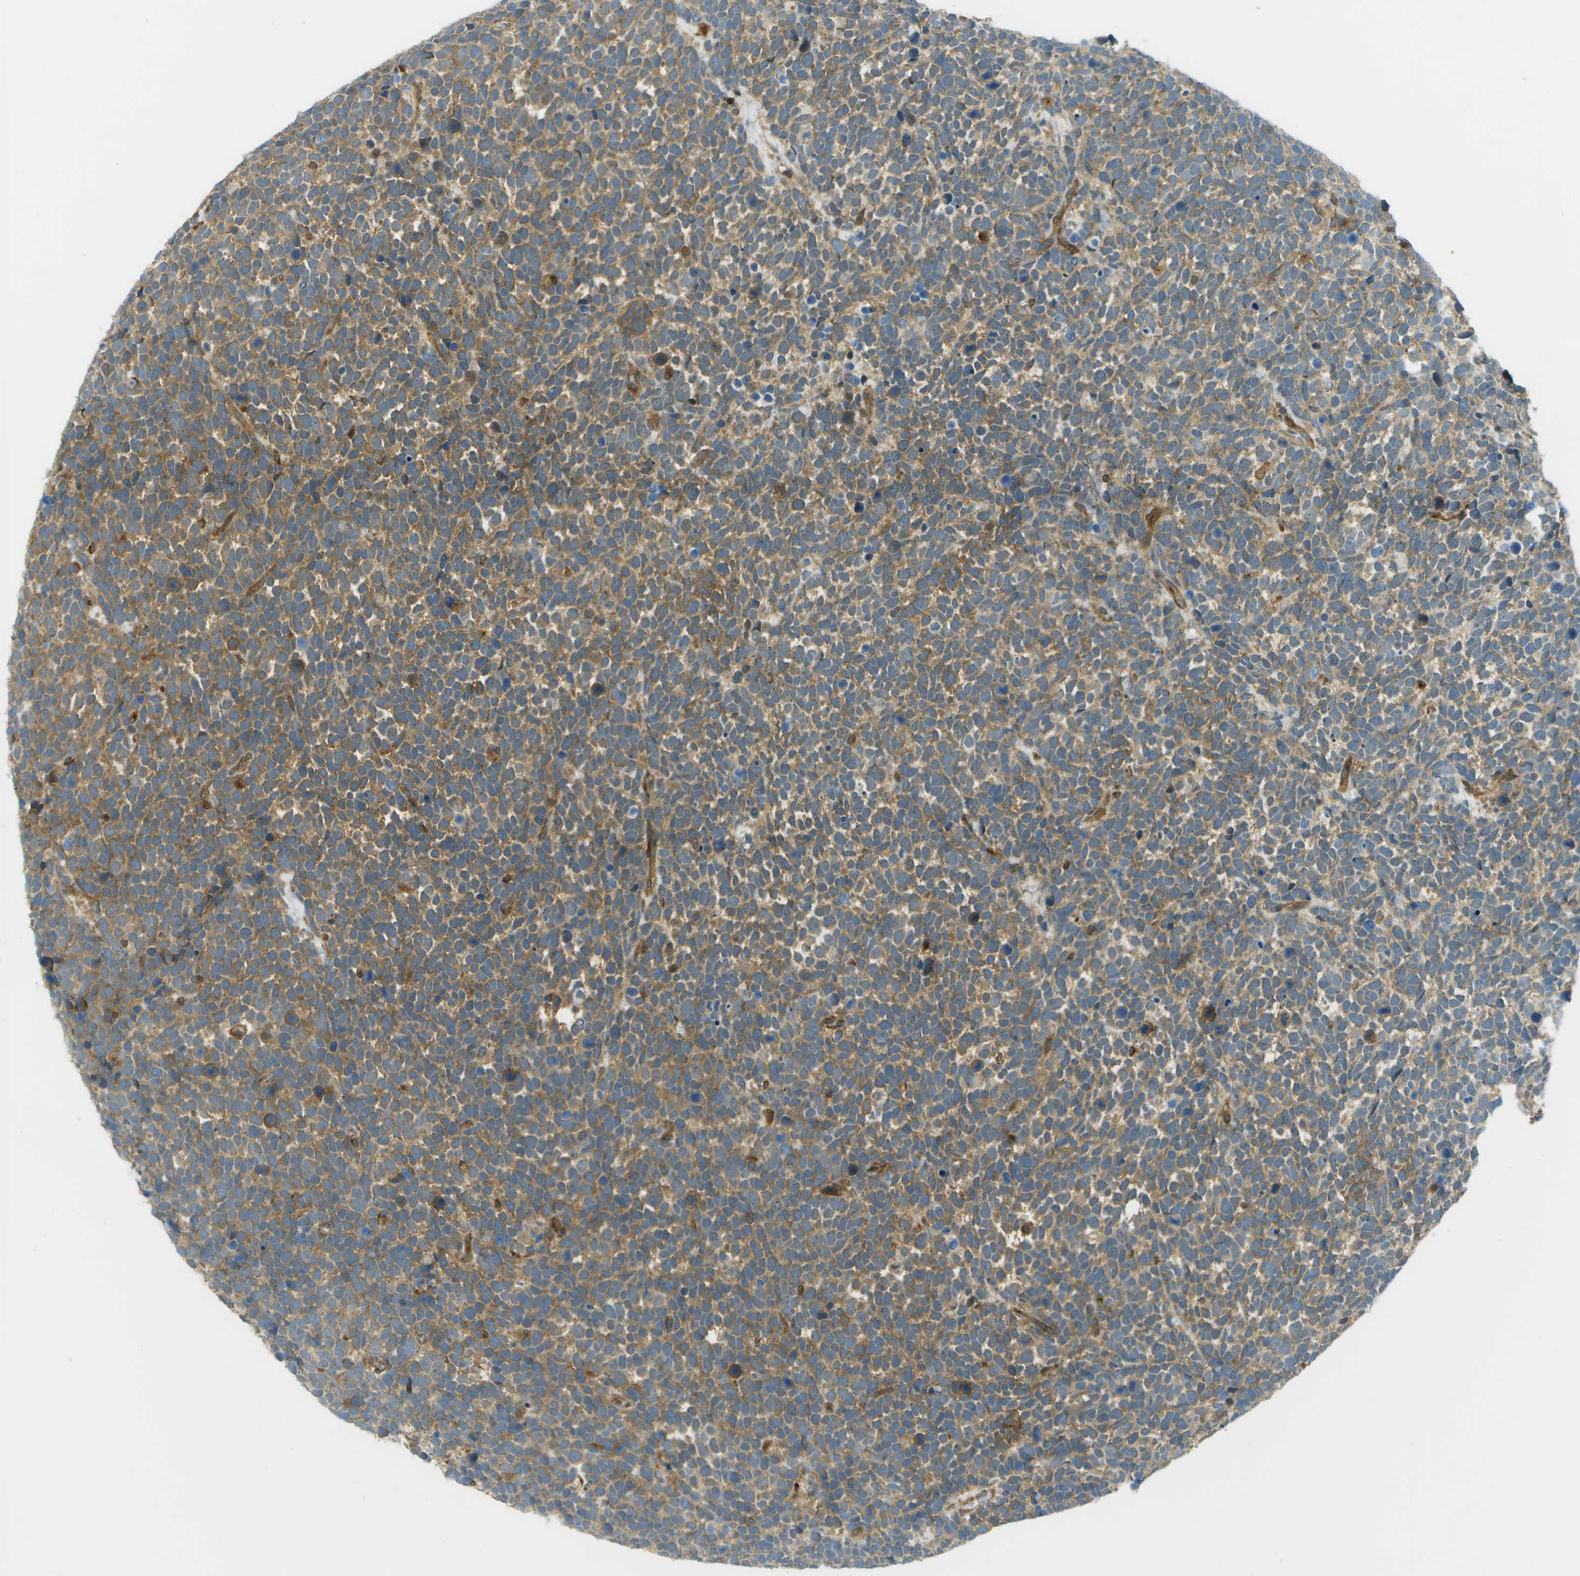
{"staining": {"intensity": "weak", "quantity": ">75%", "location": "cytoplasmic/membranous"}, "tissue": "urothelial cancer", "cell_type": "Tumor cells", "image_type": "cancer", "snomed": [{"axis": "morphology", "description": "Urothelial carcinoma, High grade"}, {"axis": "topography", "description": "Urinary bladder"}], "caption": "A micrograph of urothelial cancer stained for a protein demonstrates weak cytoplasmic/membranous brown staining in tumor cells. The staining was performed using DAB (3,3'-diaminobenzidine) to visualize the protein expression in brown, while the nuclei were stained in blue with hematoxylin (Magnification: 20x).", "gene": "TMTC1", "patient": {"sex": "female", "age": 82}}